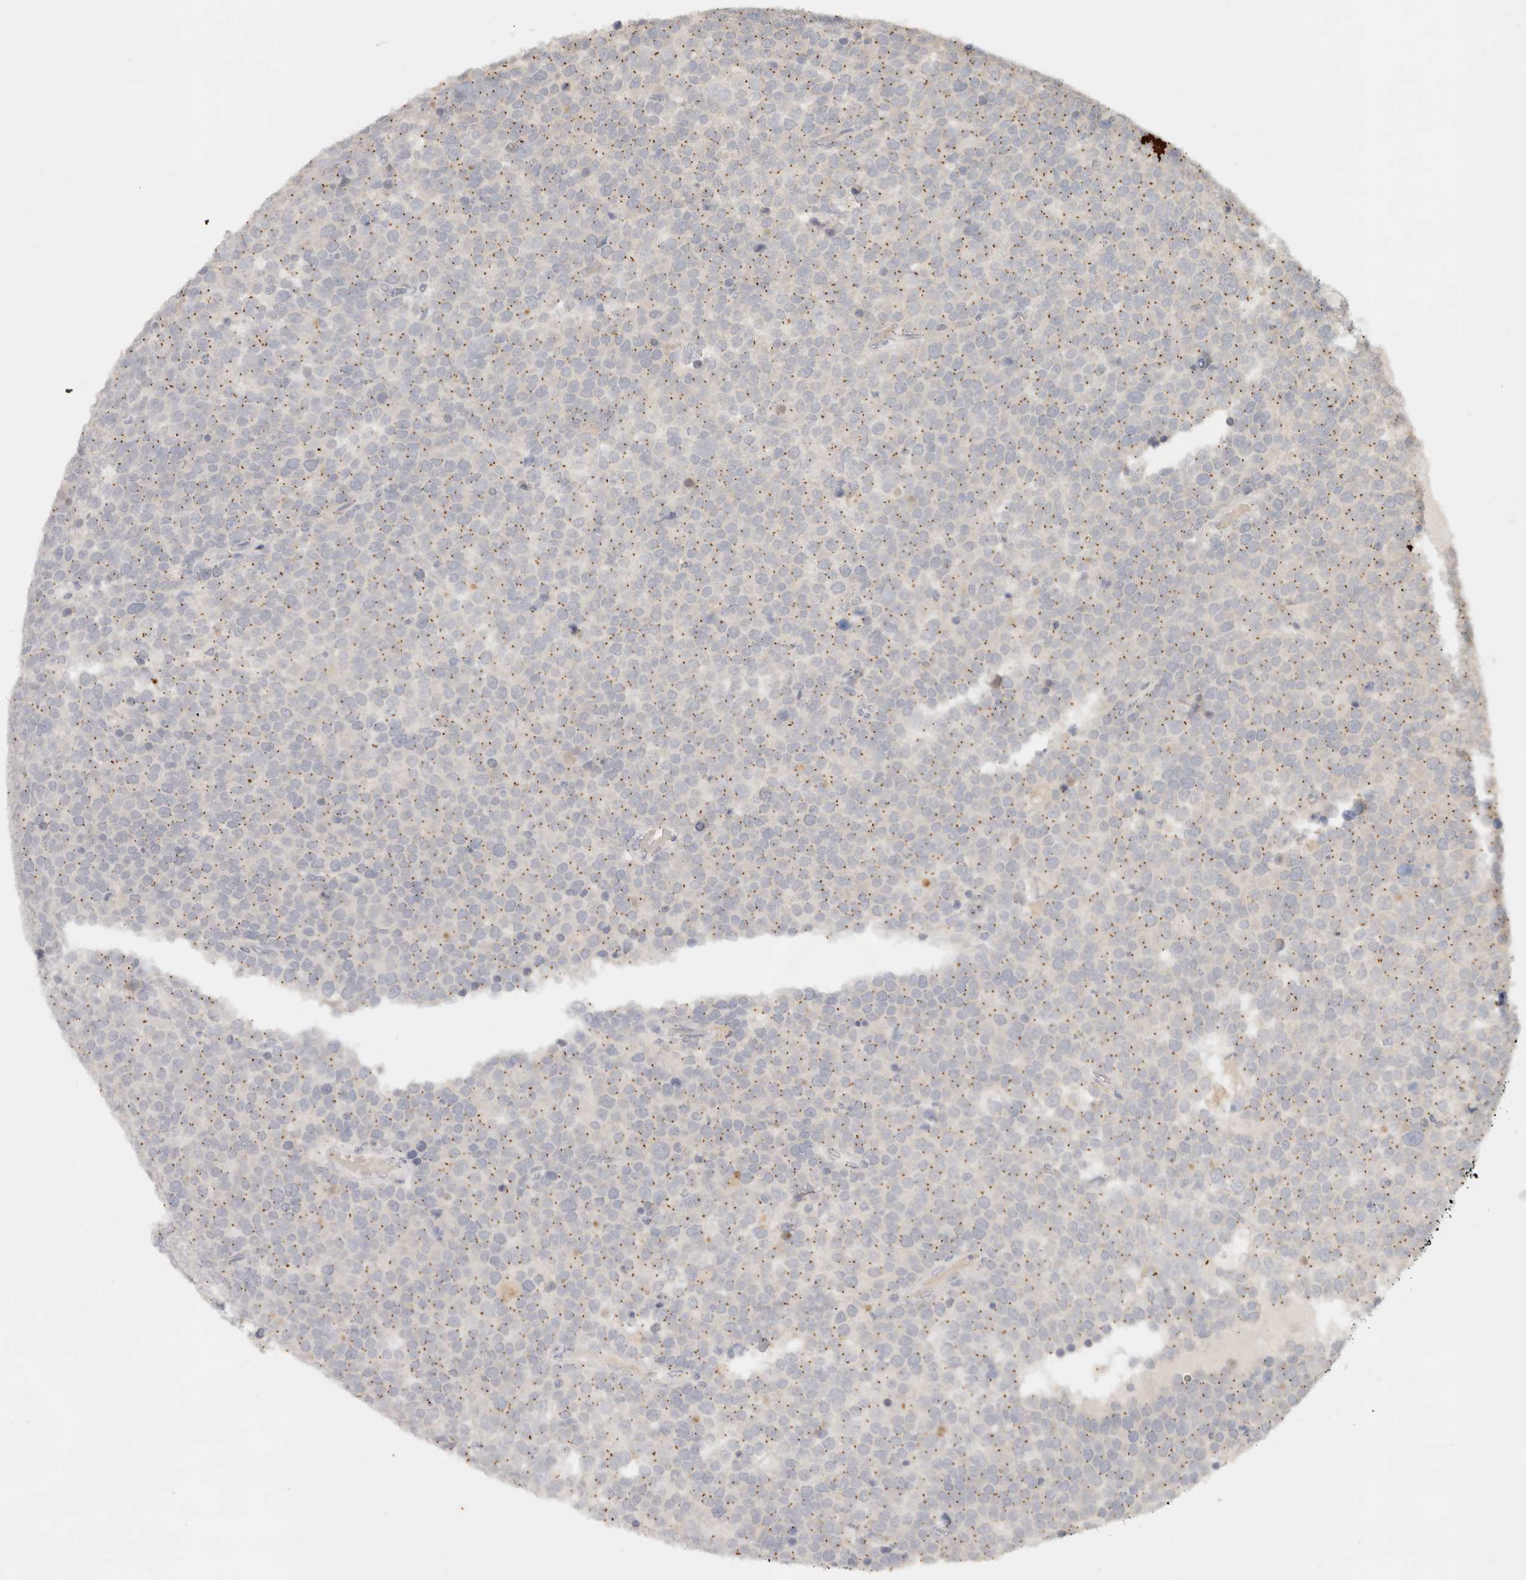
{"staining": {"intensity": "negative", "quantity": "none", "location": "none"}, "tissue": "testis cancer", "cell_type": "Tumor cells", "image_type": "cancer", "snomed": [{"axis": "morphology", "description": "Seminoma, NOS"}, {"axis": "topography", "description": "Testis"}], "caption": "Immunohistochemistry of testis cancer (seminoma) shows no expression in tumor cells.", "gene": "LMO4", "patient": {"sex": "male", "age": 71}}